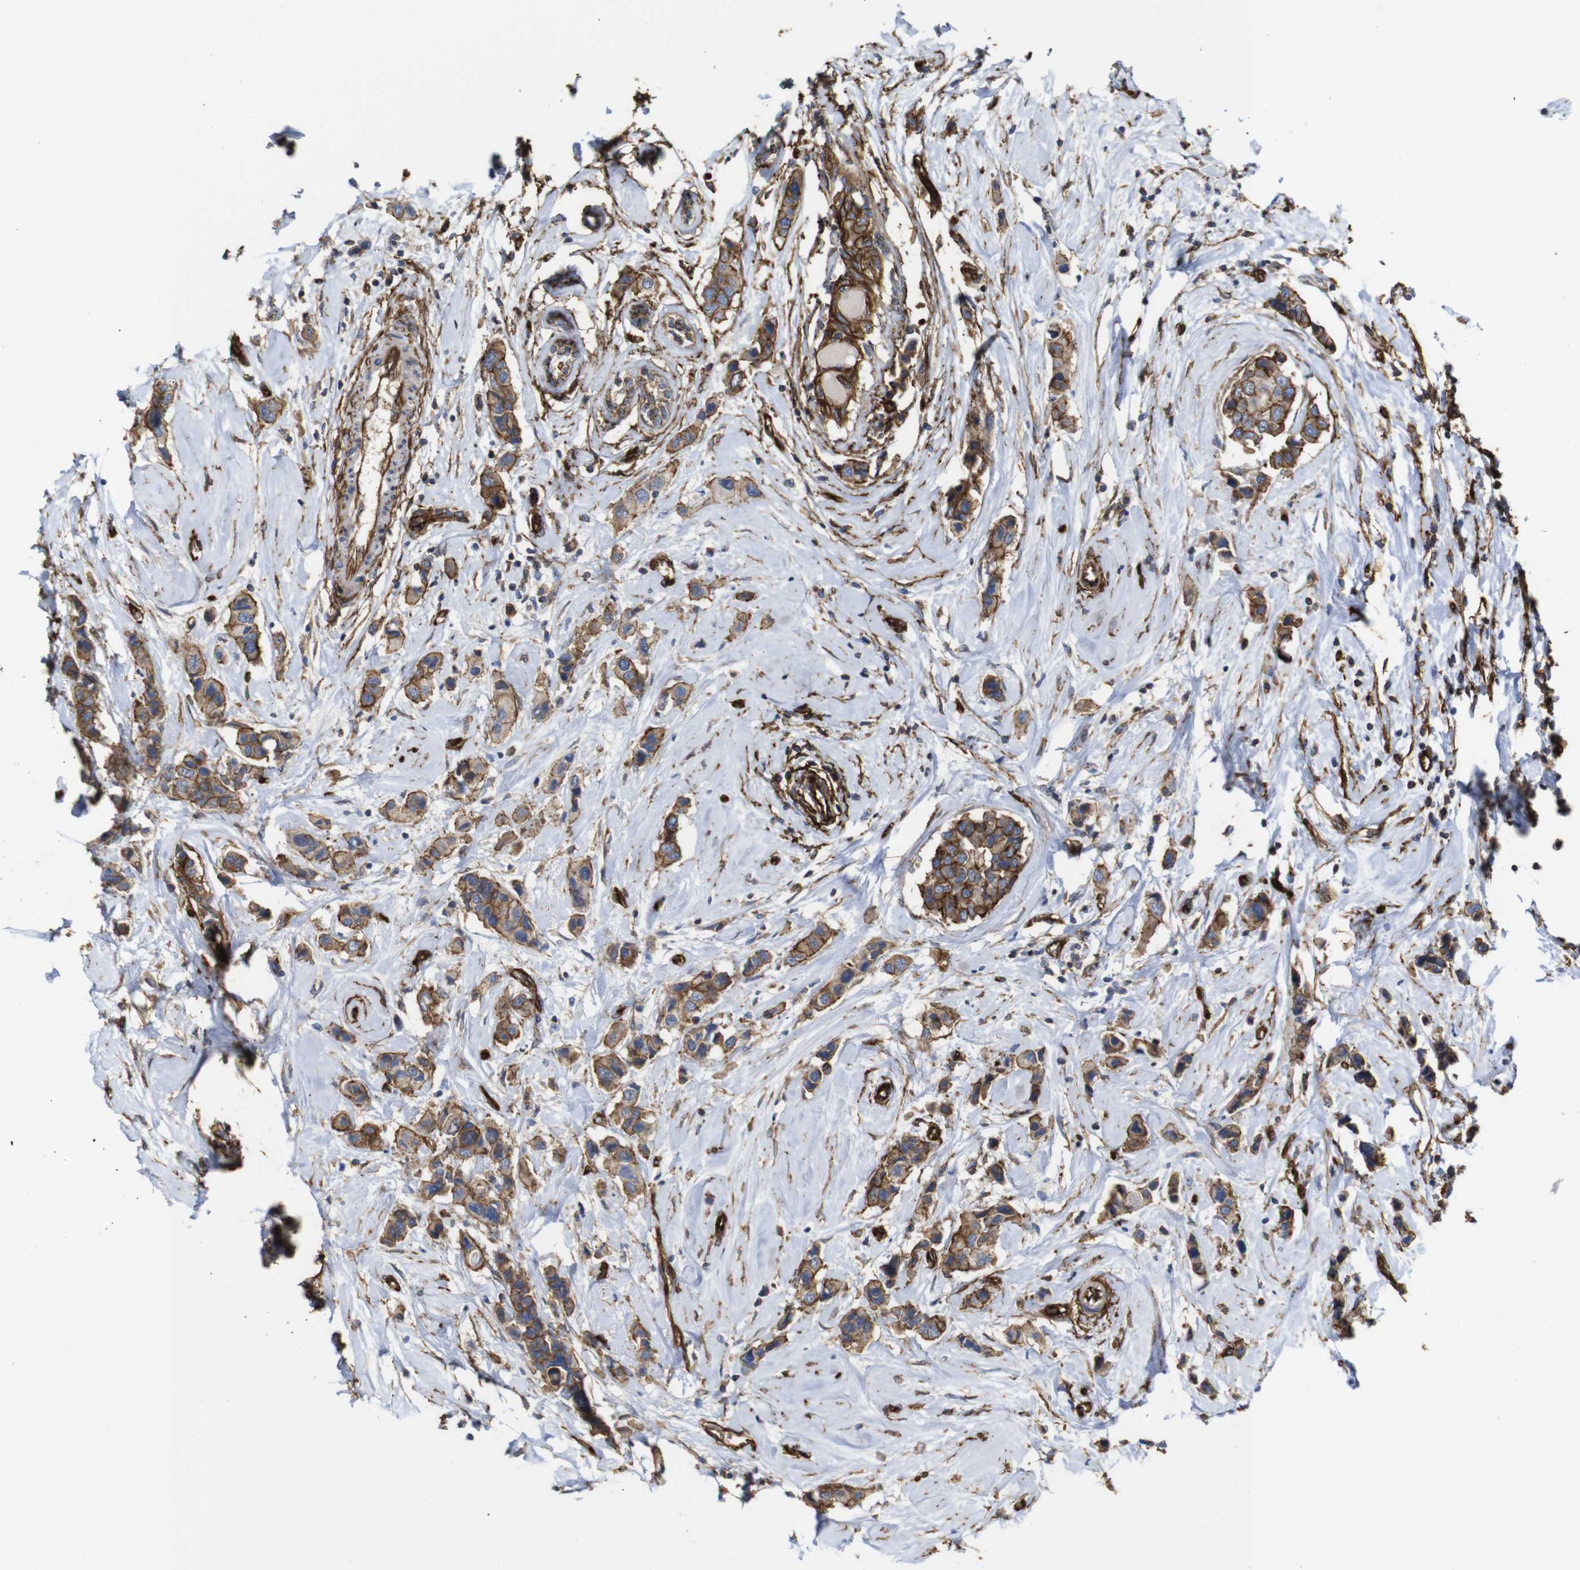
{"staining": {"intensity": "moderate", "quantity": ">75%", "location": "cytoplasmic/membranous"}, "tissue": "breast cancer", "cell_type": "Tumor cells", "image_type": "cancer", "snomed": [{"axis": "morphology", "description": "Normal tissue, NOS"}, {"axis": "morphology", "description": "Duct carcinoma"}, {"axis": "topography", "description": "Breast"}], "caption": "The histopathology image reveals staining of breast cancer, revealing moderate cytoplasmic/membranous protein positivity (brown color) within tumor cells.", "gene": "SPTBN1", "patient": {"sex": "female", "age": 50}}